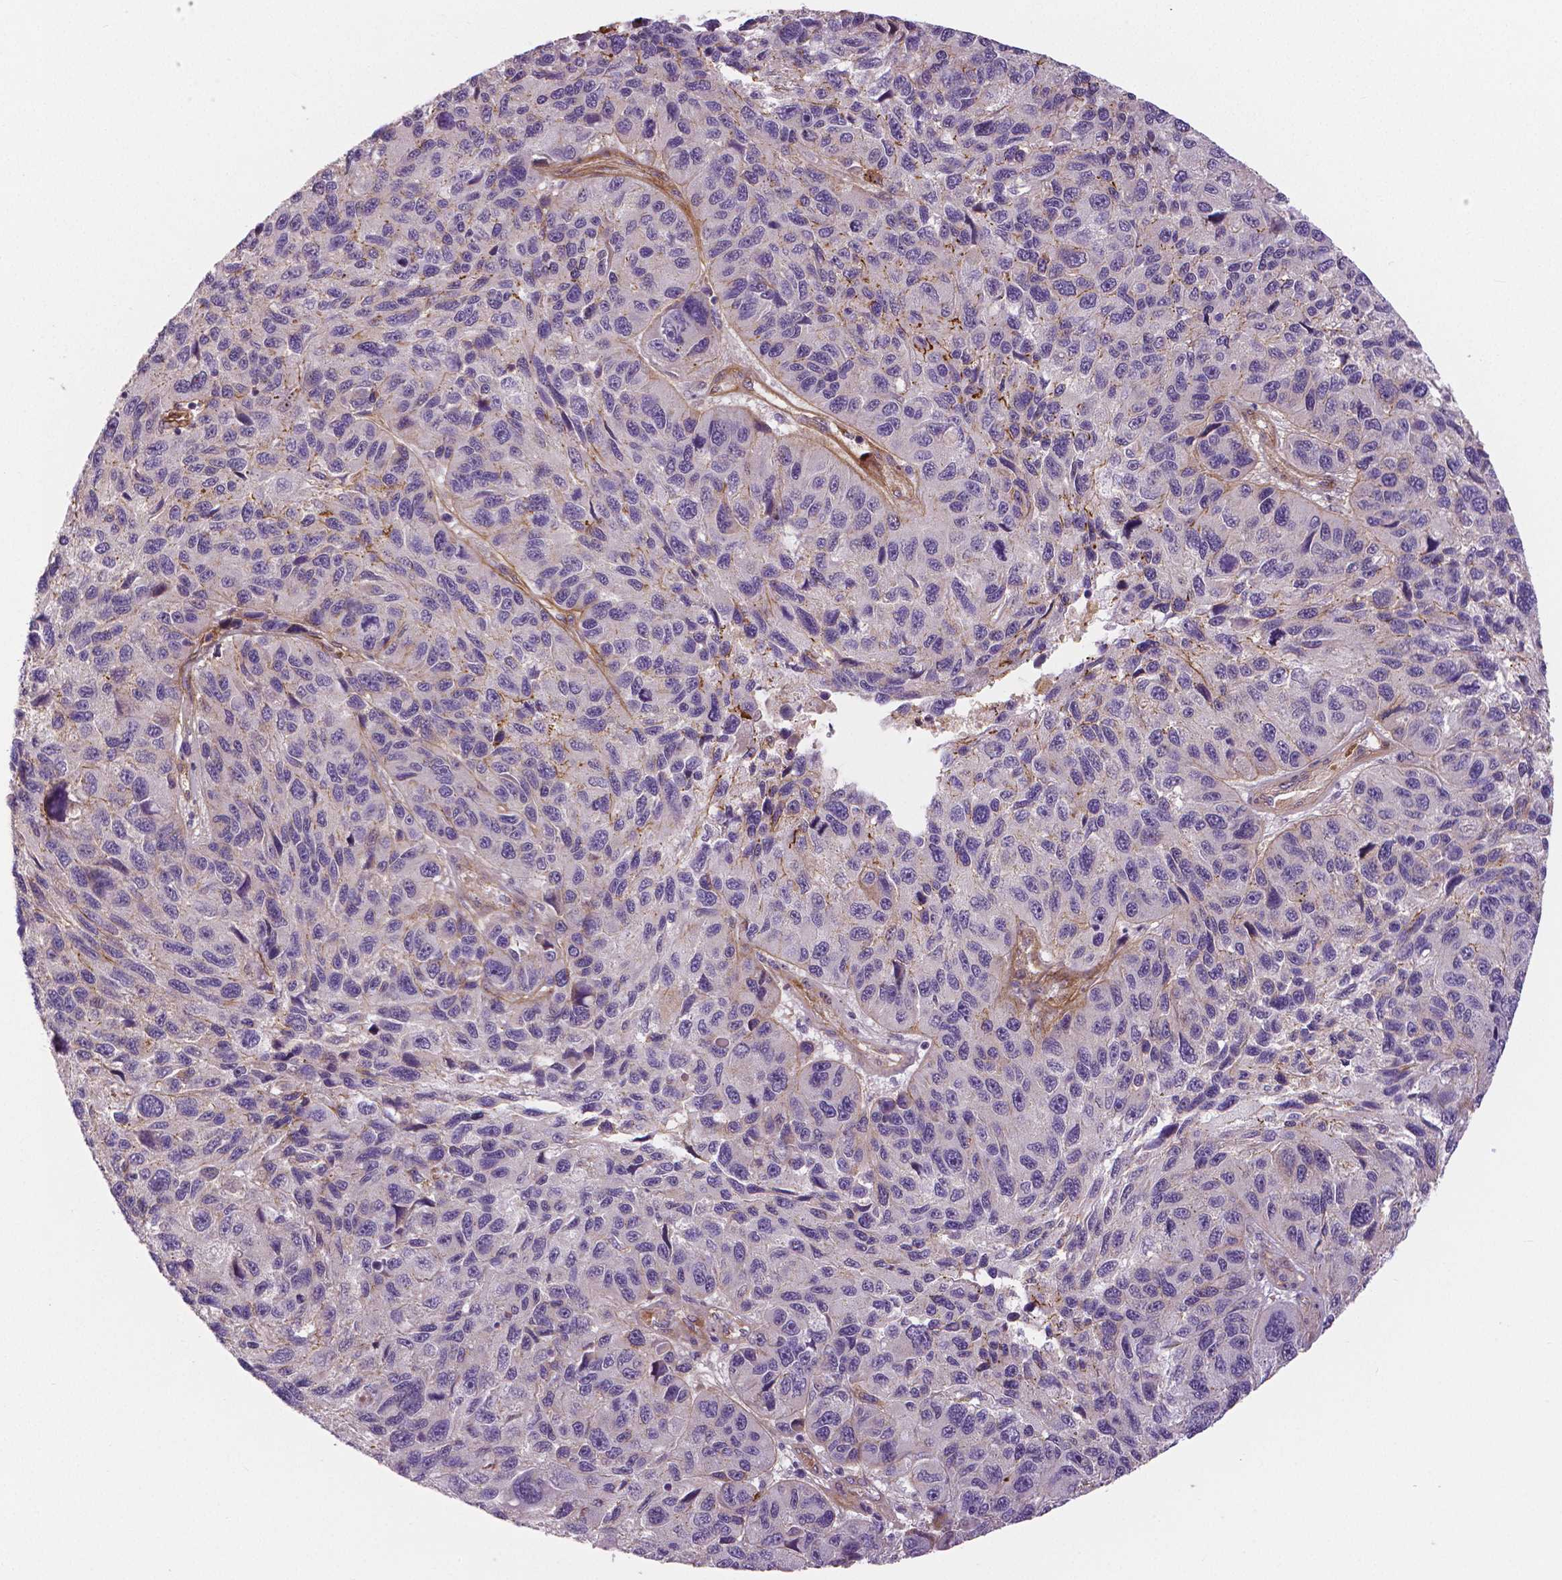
{"staining": {"intensity": "moderate", "quantity": "<25%", "location": "cytoplasmic/membranous"}, "tissue": "melanoma", "cell_type": "Tumor cells", "image_type": "cancer", "snomed": [{"axis": "morphology", "description": "Malignant melanoma, NOS"}, {"axis": "topography", "description": "Skin"}], "caption": "The micrograph displays immunohistochemical staining of melanoma. There is moderate cytoplasmic/membranous positivity is identified in about <25% of tumor cells. Using DAB (3,3'-diaminobenzidine) (brown) and hematoxylin (blue) stains, captured at high magnification using brightfield microscopy.", "gene": "FLT1", "patient": {"sex": "male", "age": 53}}